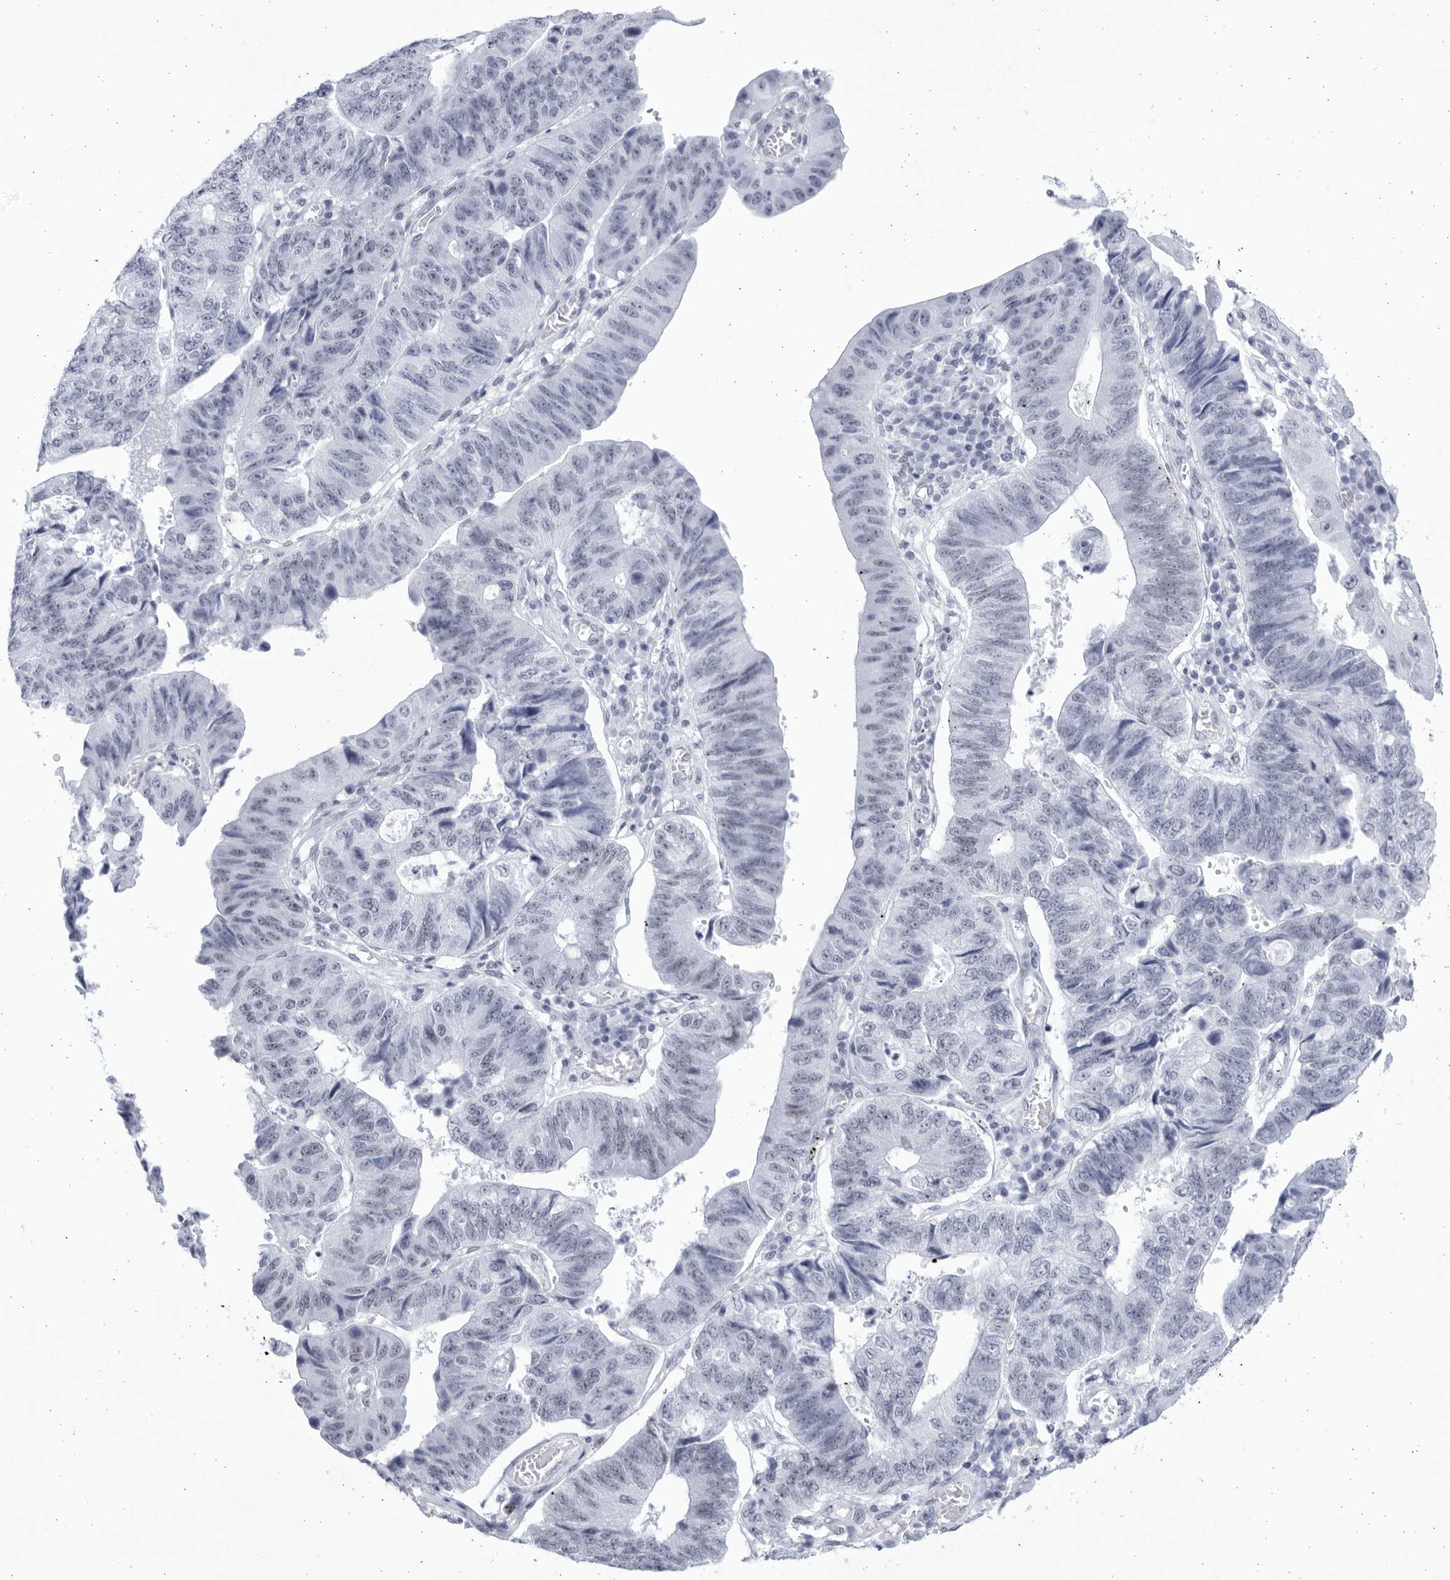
{"staining": {"intensity": "weak", "quantity": "25%-75%", "location": "nuclear"}, "tissue": "stomach cancer", "cell_type": "Tumor cells", "image_type": "cancer", "snomed": [{"axis": "morphology", "description": "Adenocarcinoma, NOS"}, {"axis": "topography", "description": "Stomach"}], "caption": "Adenocarcinoma (stomach) stained for a protein (brown) demonstrates weak nuclear positive positivity in approximately 25%-75% of tumor cells.", "gene": "CCDC181", "patient": {"sex": "male", "age": 59}}